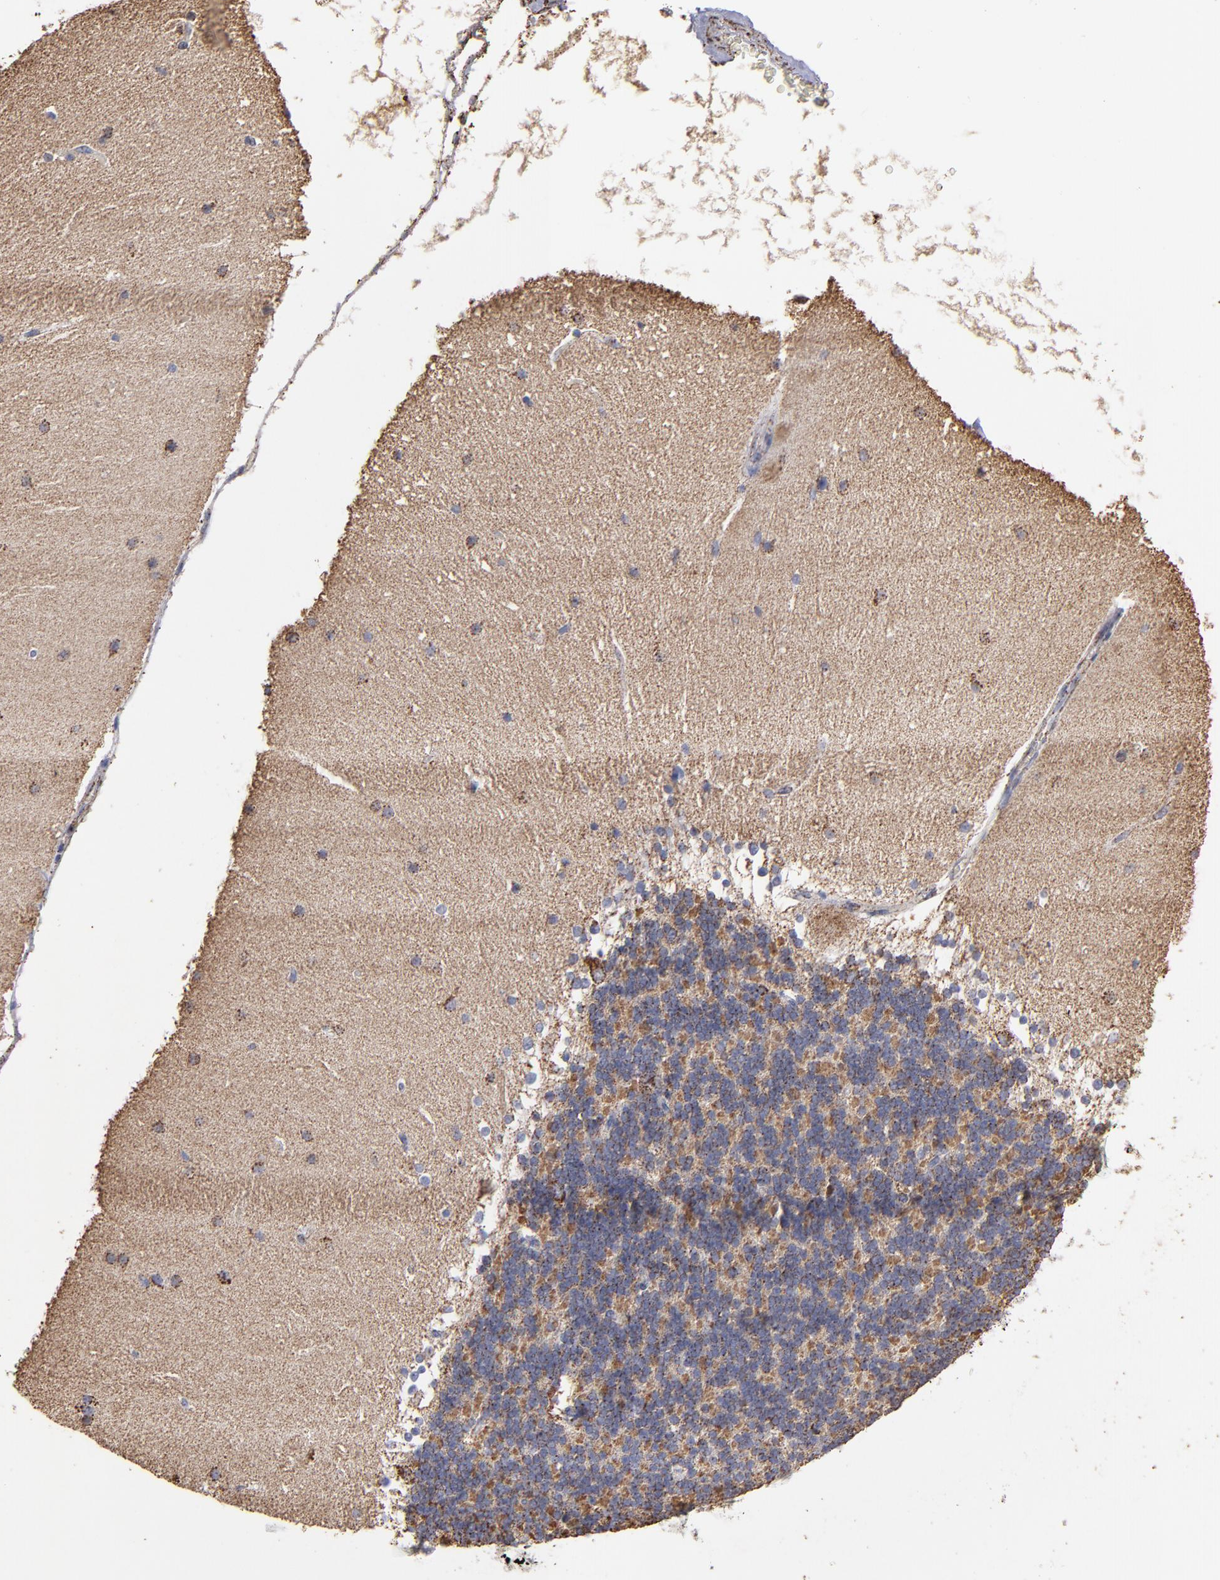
{"staining": {"intensity": "strong", "quantity": ">75%", "location": "cytoplasmic/membranous"}, "tissue": "cerebellum", "cell_type": "Cells in granular layer", "image_type": "normal", "snomed": [{"axis": "morphology", "description": "Normal tissue, NOS"}, {"axis": "topography", "description": "Cerebellum"}], "caption": "IHC staining of unremarkable cerebellum, which reveals high levels of strong cytoplasmic/membranous expression in about >75% of cells in granular layer indicating strong cytoplasmic/membranous protein expression. The staining was performed using DAB (brown) for protein detection and nuclei were counterstained in hematoxylin (blue).", "gene": "SOD2", "patient": {"sex": "female", "age": 19}}